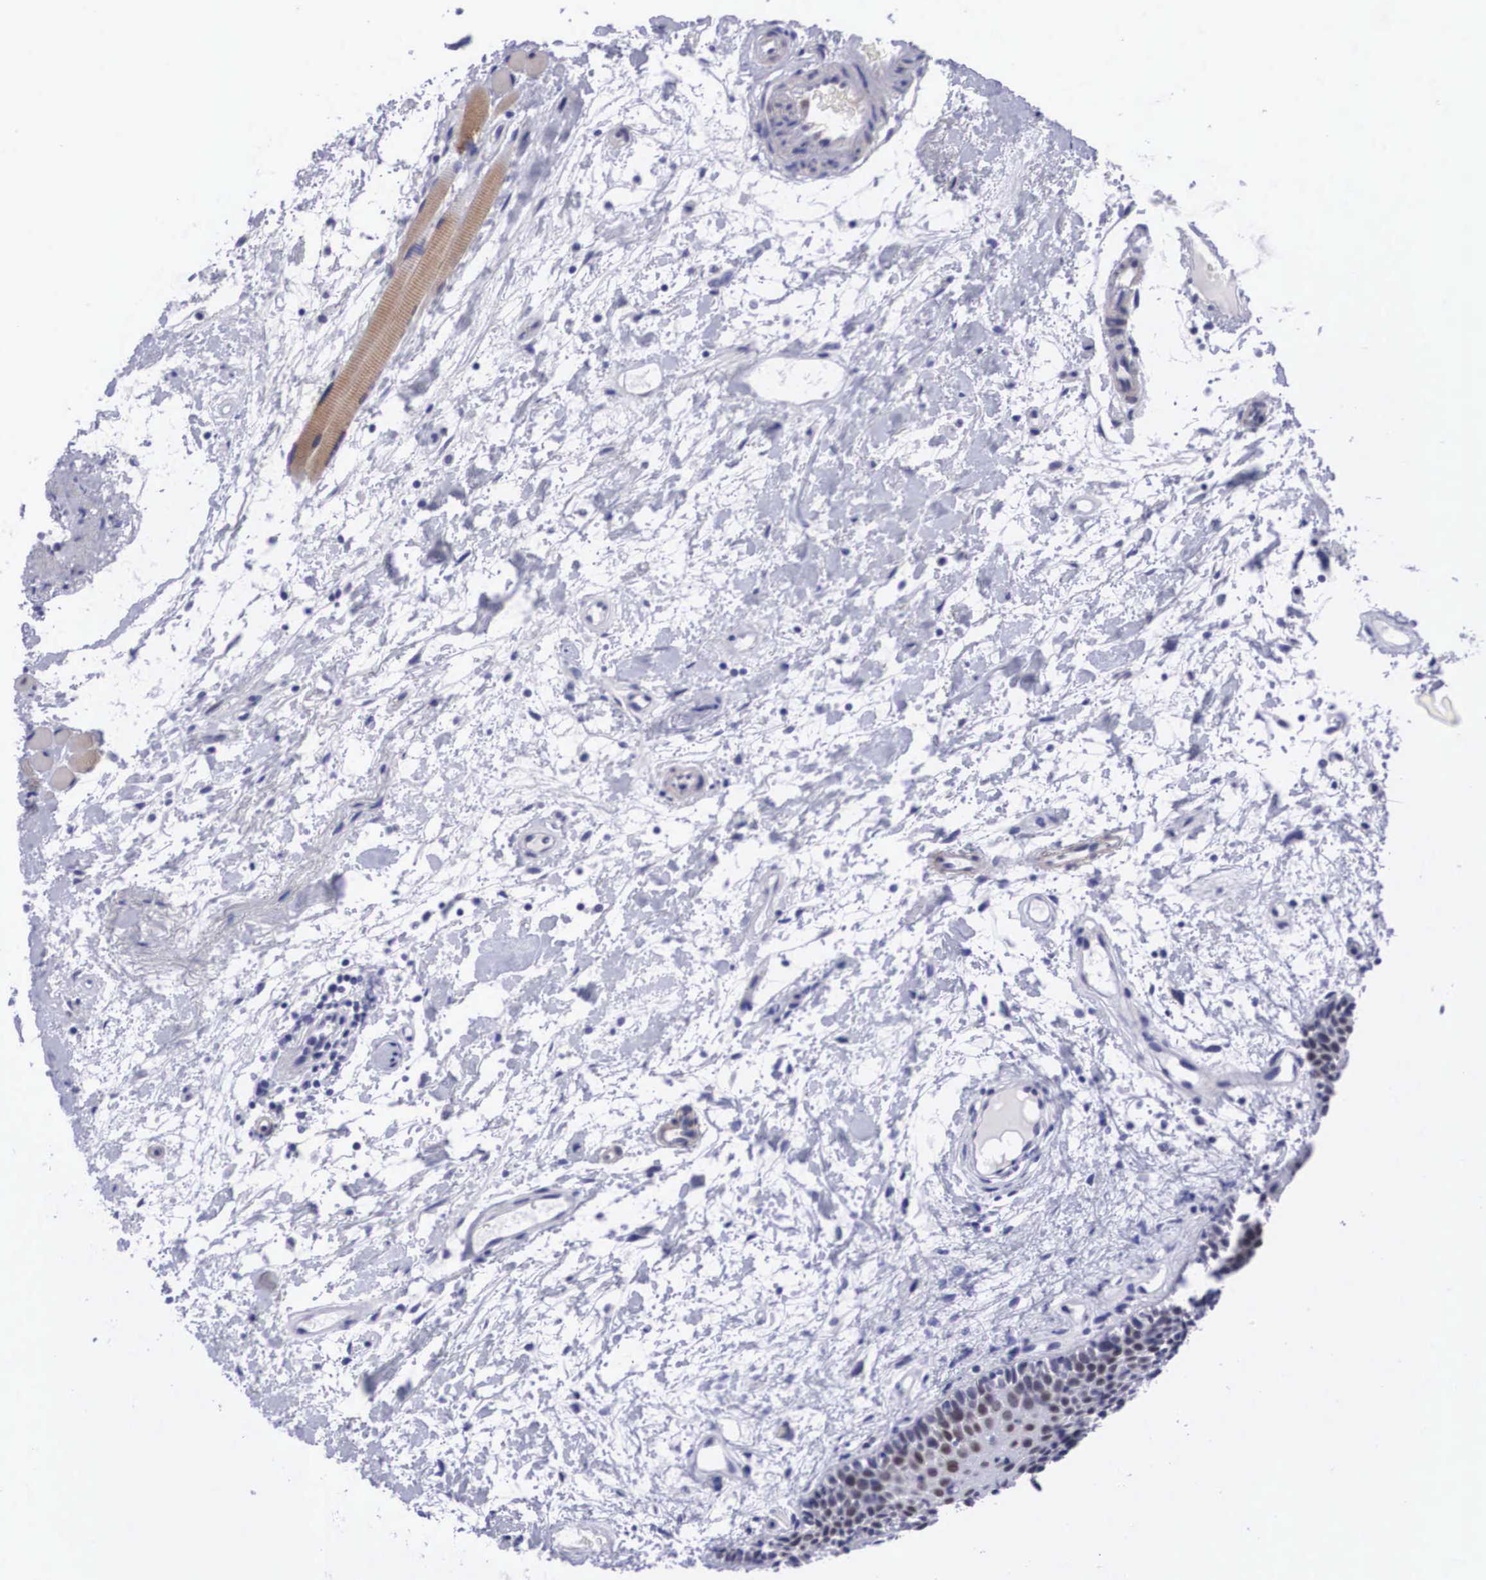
{"staining": {"intensity": "moderate", "quantity": "25%-75%", "location": "nuclear"}, "tissue": "oral mucosa", "cell_type": "Squamous epithelial cells", "image_type": "normal", "snomed": [{"axis": "morphology", "description": "Normal tissue, NOS"}, {"axis": "topography", "description": "Oral tissue"}], "caption": "An immunohistochemistry (IHC) photomicrograph of unremarkable tissue is shown. Protein staining in brown labels moderate nuclear positivity in oral mucosa within squamous epithelial cells. The staining was performed using DAB, with brown indicating positive protein expression. Nuclei are stained blue with hematoxylin.", "gene": "SOX11", "patient": {"sex": "female", "age": 79}}